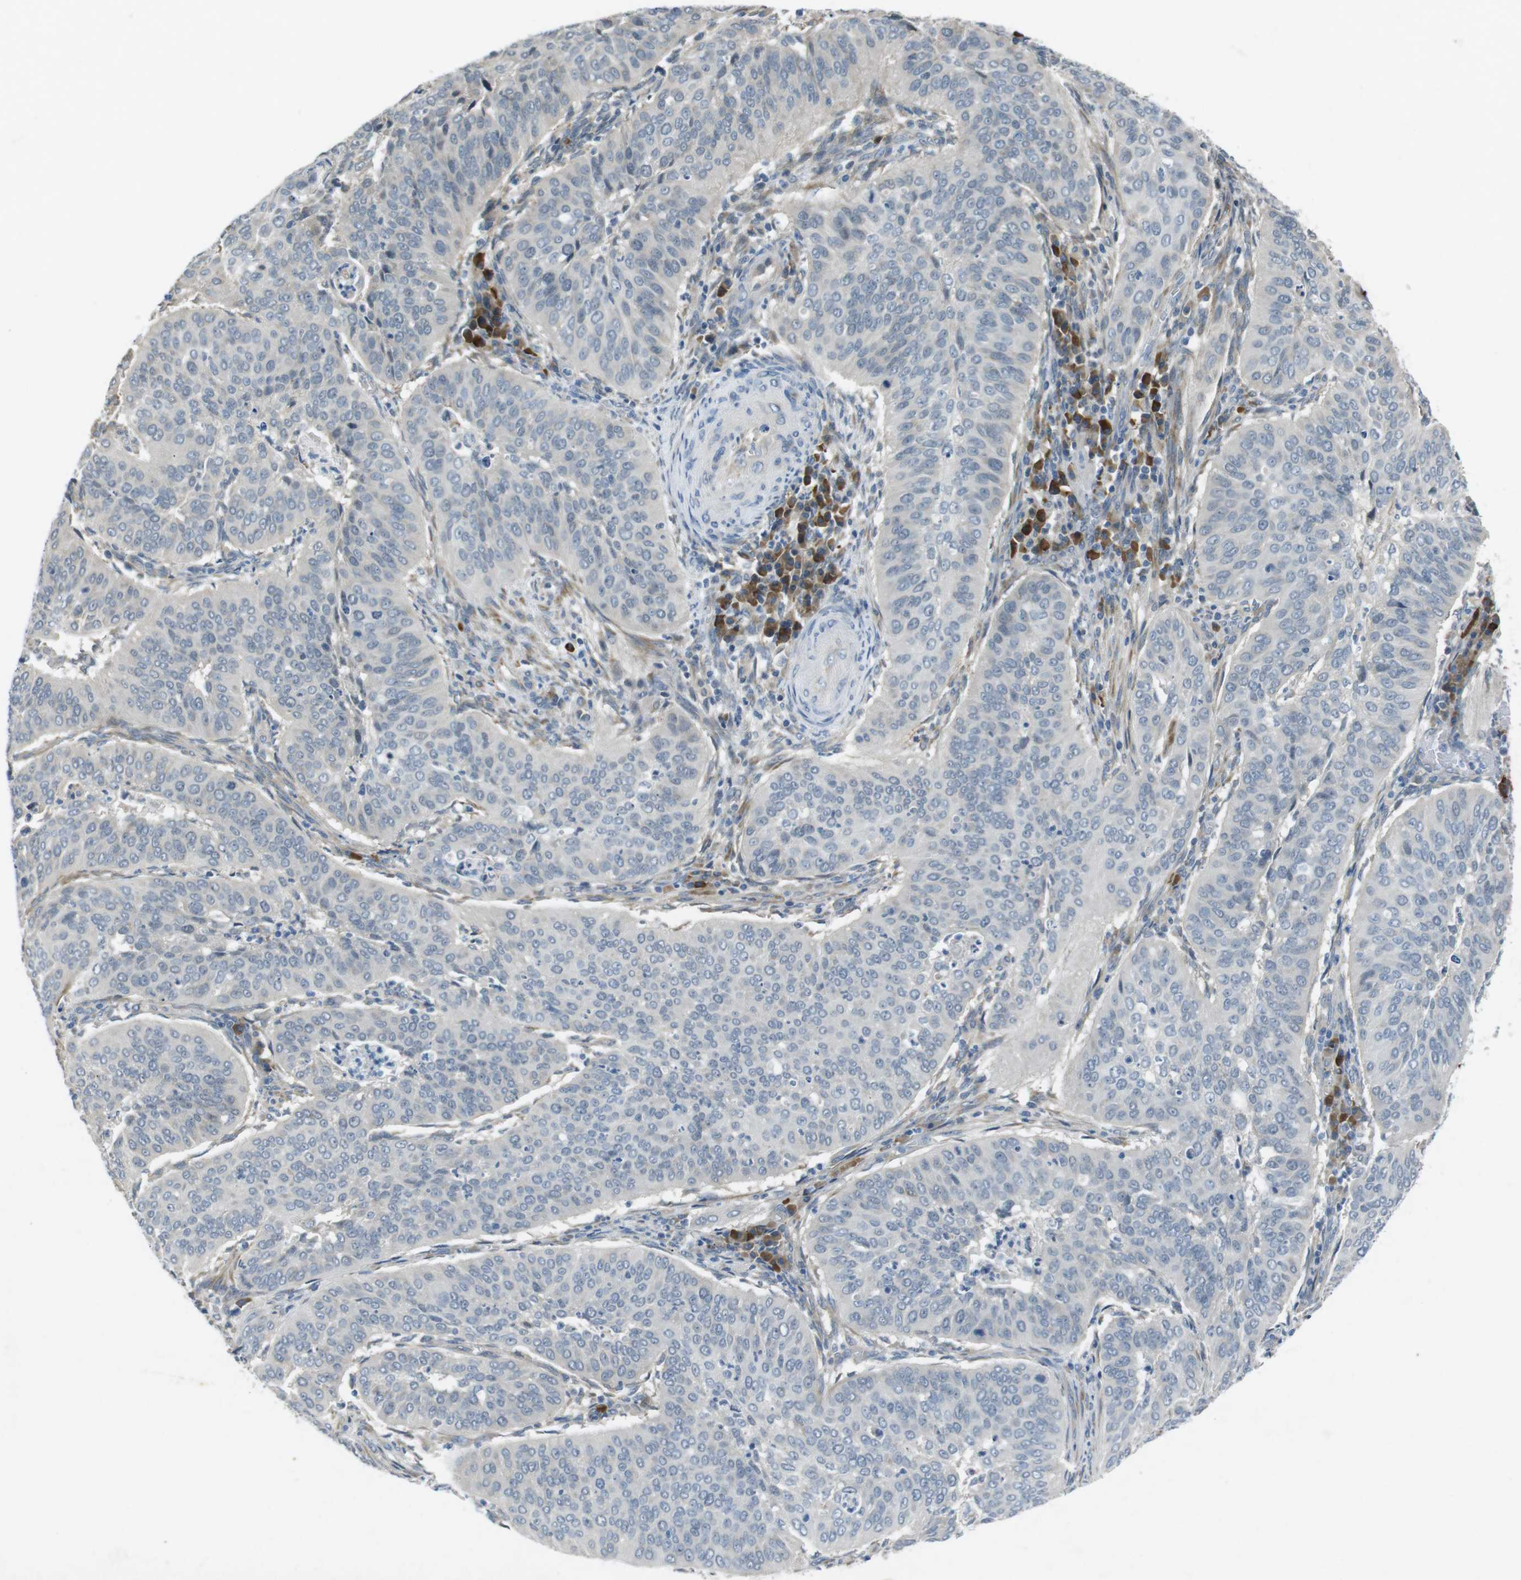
{"staining": {"intensity": "negative", "quantity": "none", "location": "none"}, "tissue": "cervical cancer", "cell_type": "Tumor cells", "image_type": "cancer", "snomed": [{"axis": "morphology", "description": "Normal tissue, NOS"}, {"axis": "morphology", "description": "Squamous cell carcinoma, NOS"}, {"axis": "topography", "description": "Cervix"}], "caption": "This is an immunohistochemistry photomicrograph of cervical cancer. There is no staining in tumor cells.", "gene": "FLCN", "patient": {"sex": "female", "age": 39}}